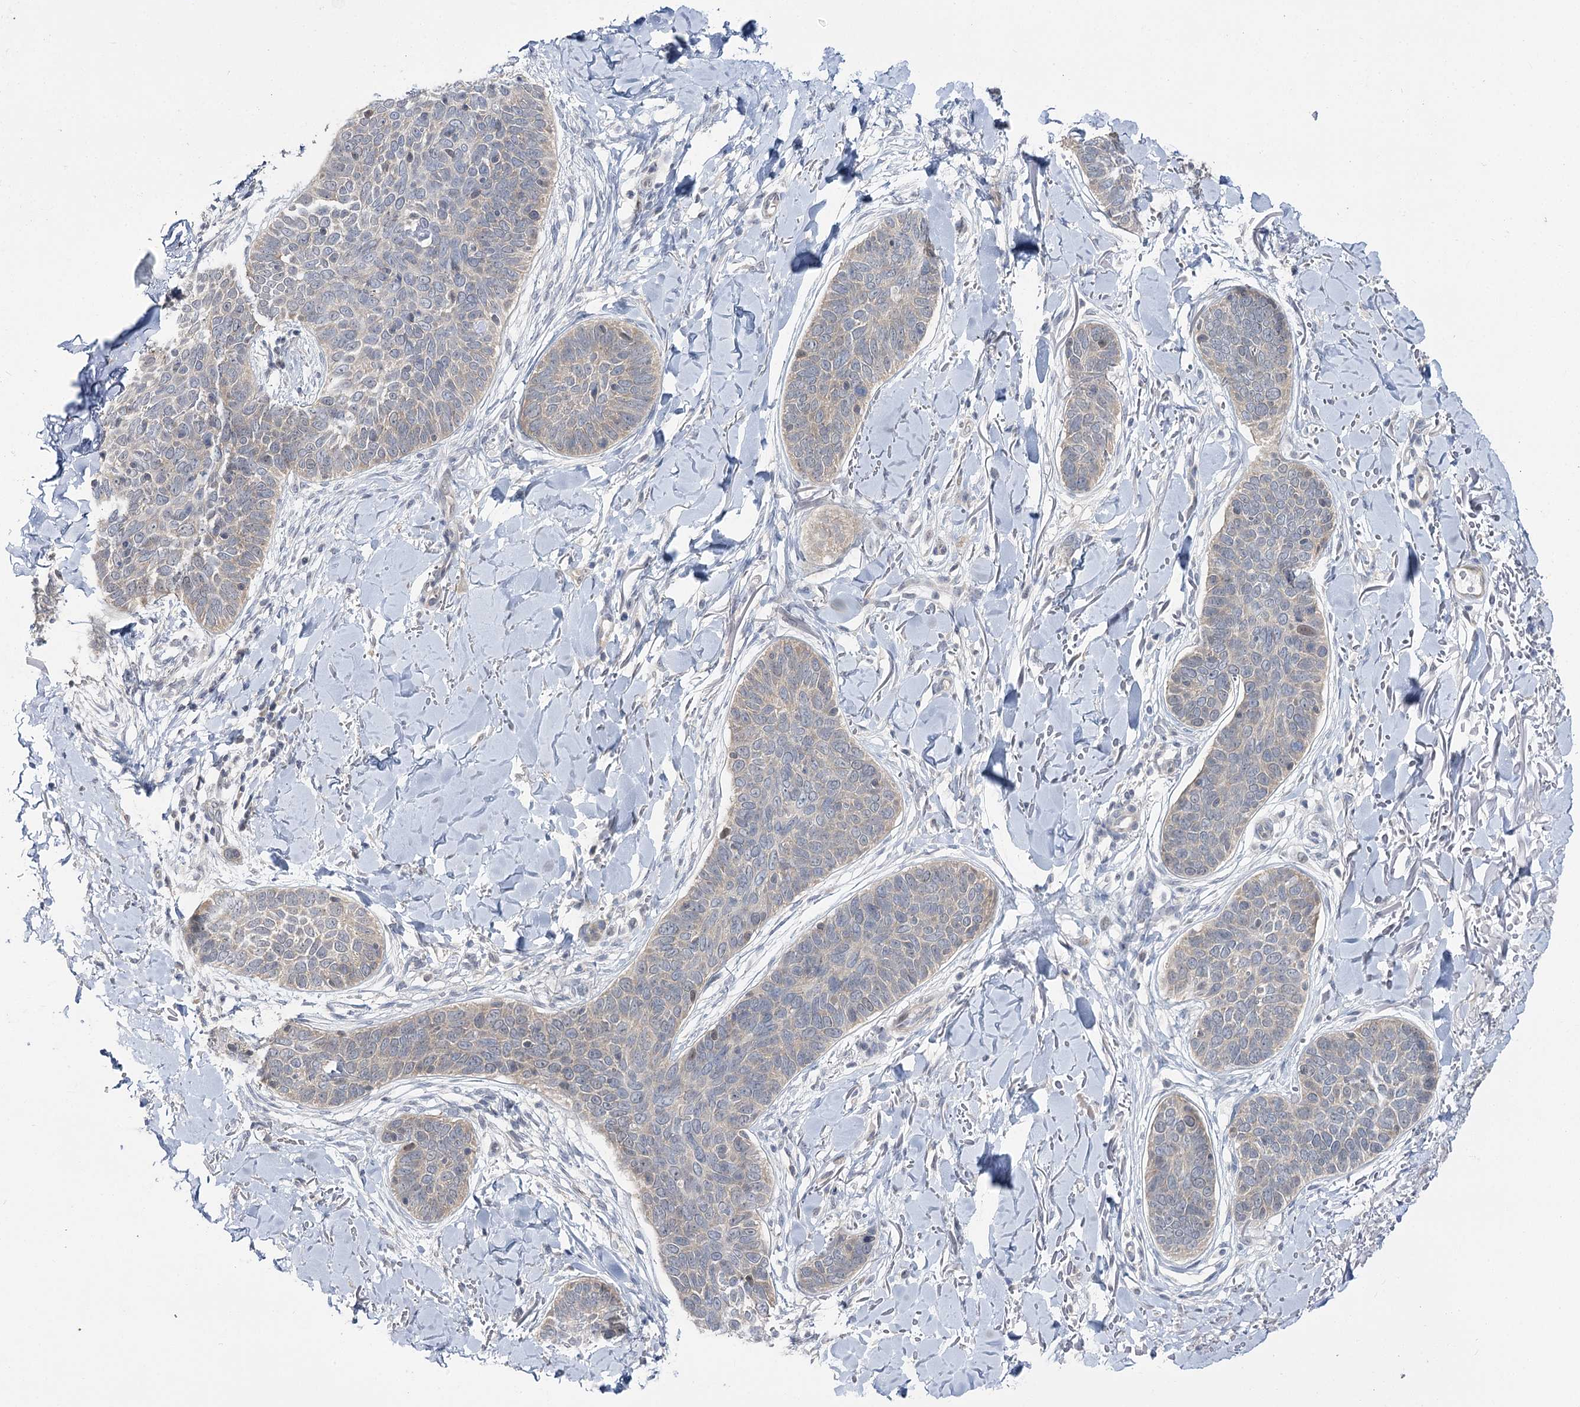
{"staining": {"intensity": "weak", "quantity": "<25%", "location": "cytoplasmic/membranous"}, "tissue": "skin cancer", "cell_type": "Tumor cells", "image_type": "cancer", "snomed": [{"axis": "morphology", "description": "Basal cell carcinoma"}, {"axis": "topography", "description": "Skin"}], "caption": "DAB immunohistochemical staining of skin cancer reveals no significant expression in tumor cells.", "gene": "PHYHIPL", "patient": {"sex": "male", "age": 85}}